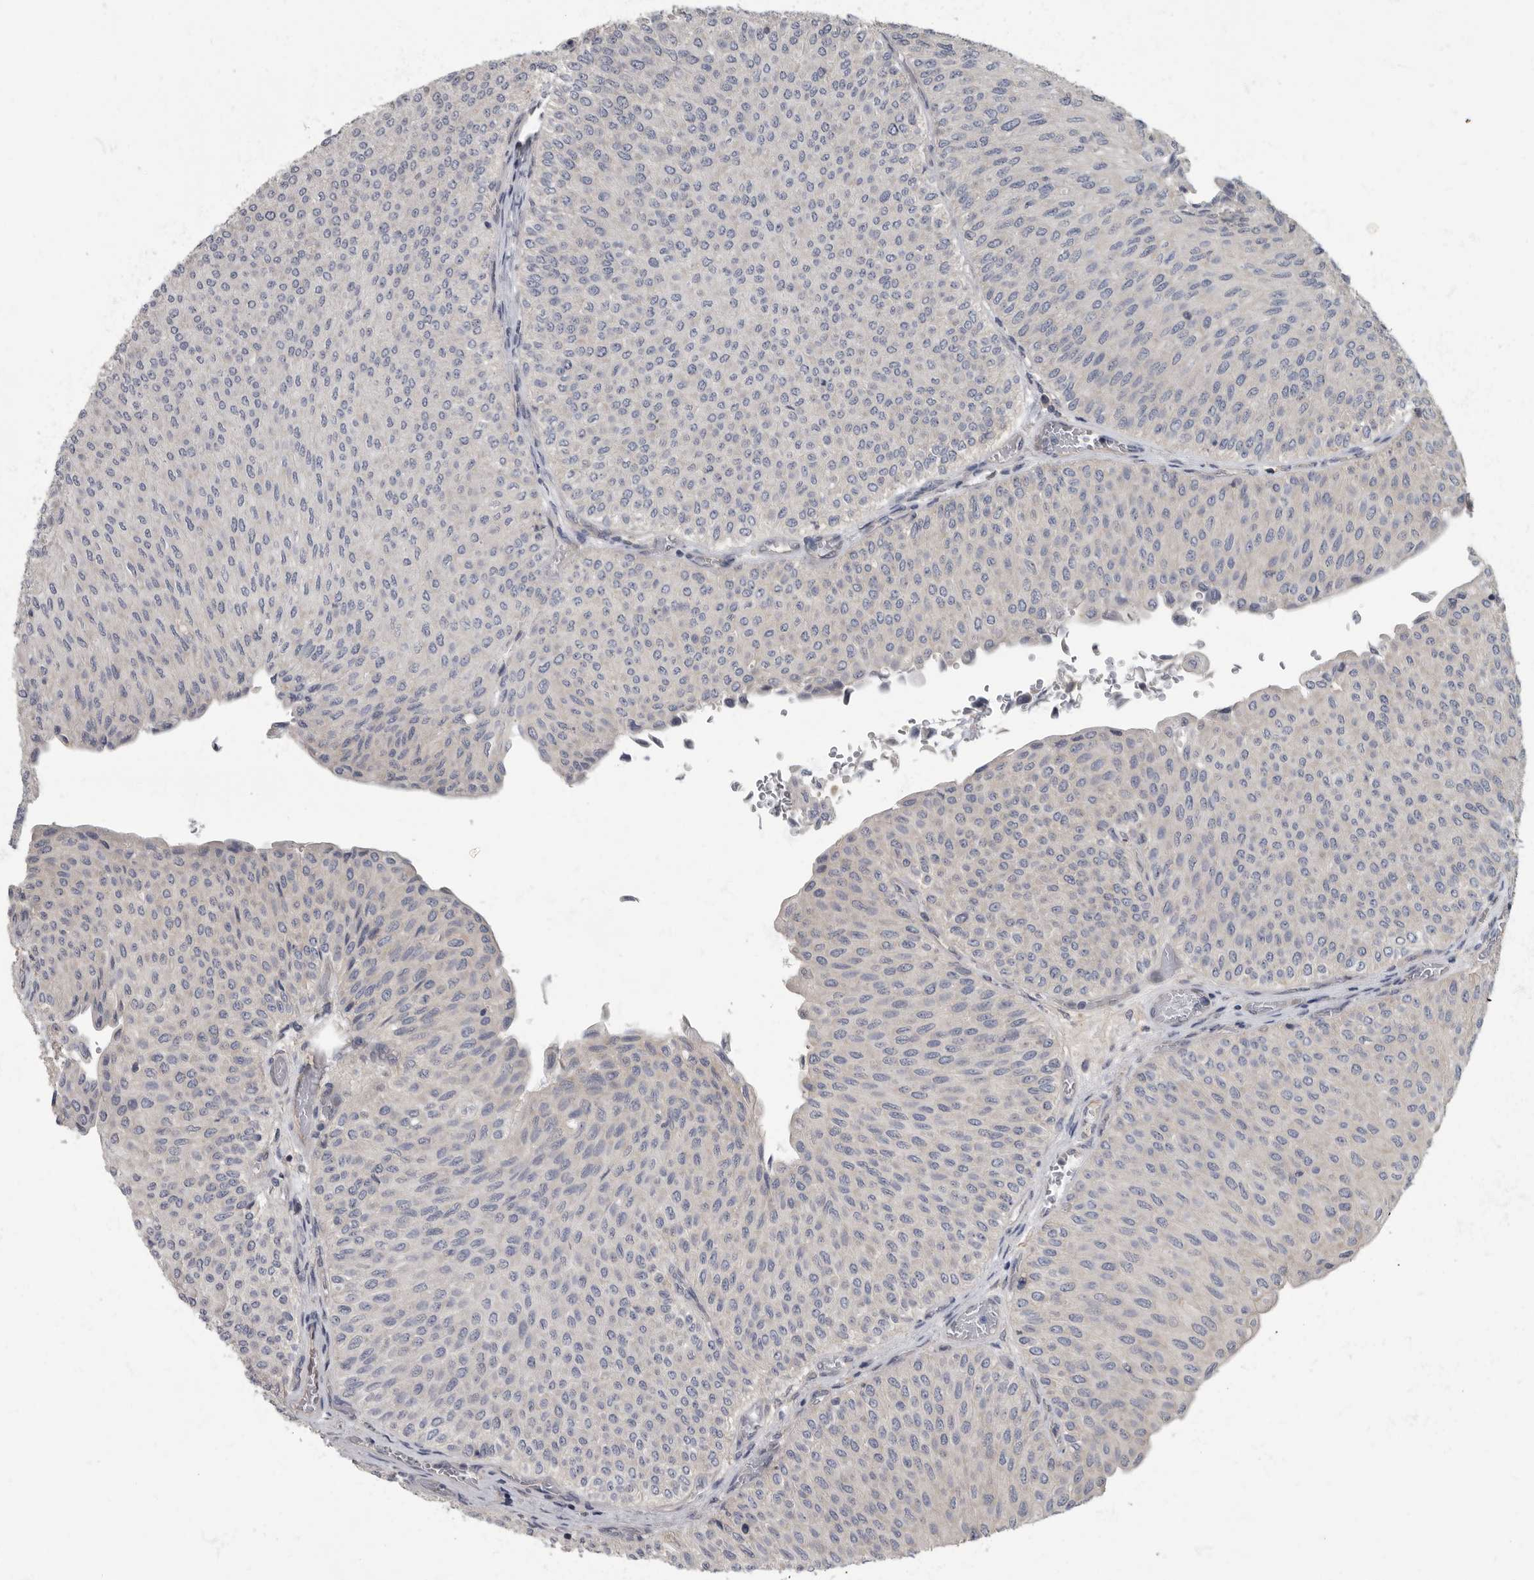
{"staining": {"intensity": "negative", "quantity": "none", "location": "none"}, "tissue": "urothelial cancer", "cell_type": "Tumor cells", "image_type": "cancer", "snomed": [{"axis": "morphology", "description": "Urothelial carcinoma, Low grade"}, {"axis": "topography", "description": "Urinary bladder"}], "caption": "This is an immunohistochemistry histopathology image of low-grade urothelial carcinoma. There is no expression in tumor cells.", "gene": "PDK1", "patient": {"sex": "male", "age": 78}}